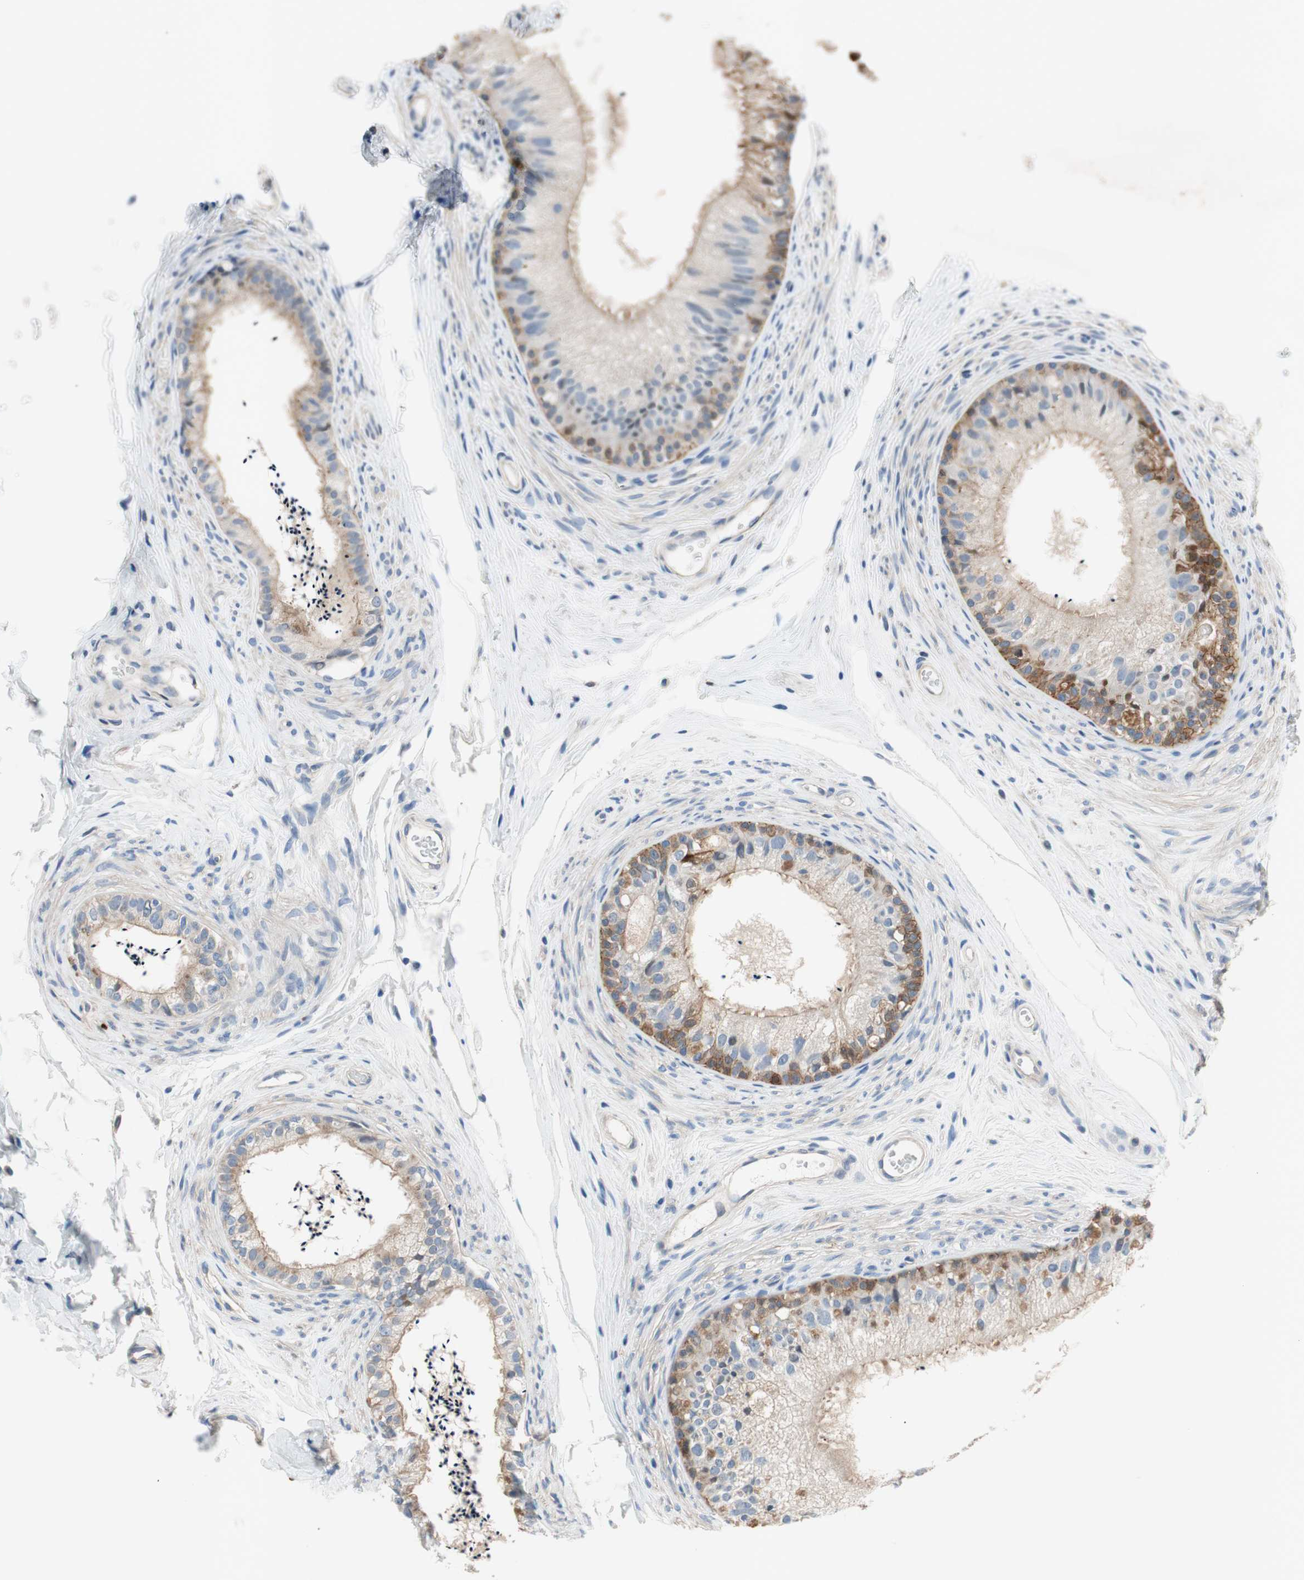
{"staining": {"intensity": "moderate", "quantity": "25%-75%", "location": "cytoplasmic/membranous"}, "tissue": "epididymis", "cell_type": "Glandular cells", "image_type": "normal", "snomed": [{"axis": "morphology", "description": "Normal tissue, NOS"}, {"axis": "topography", "description": "Epididymis"}], "caption": "Epididymis stained with immunohistochemistry (IHC) displays moderate cytoplasmic/membranous expression in approximately 25%-75% of glandular cells.", "gene": "CALML3", "patient": {"sex": "male", "age": 56}}